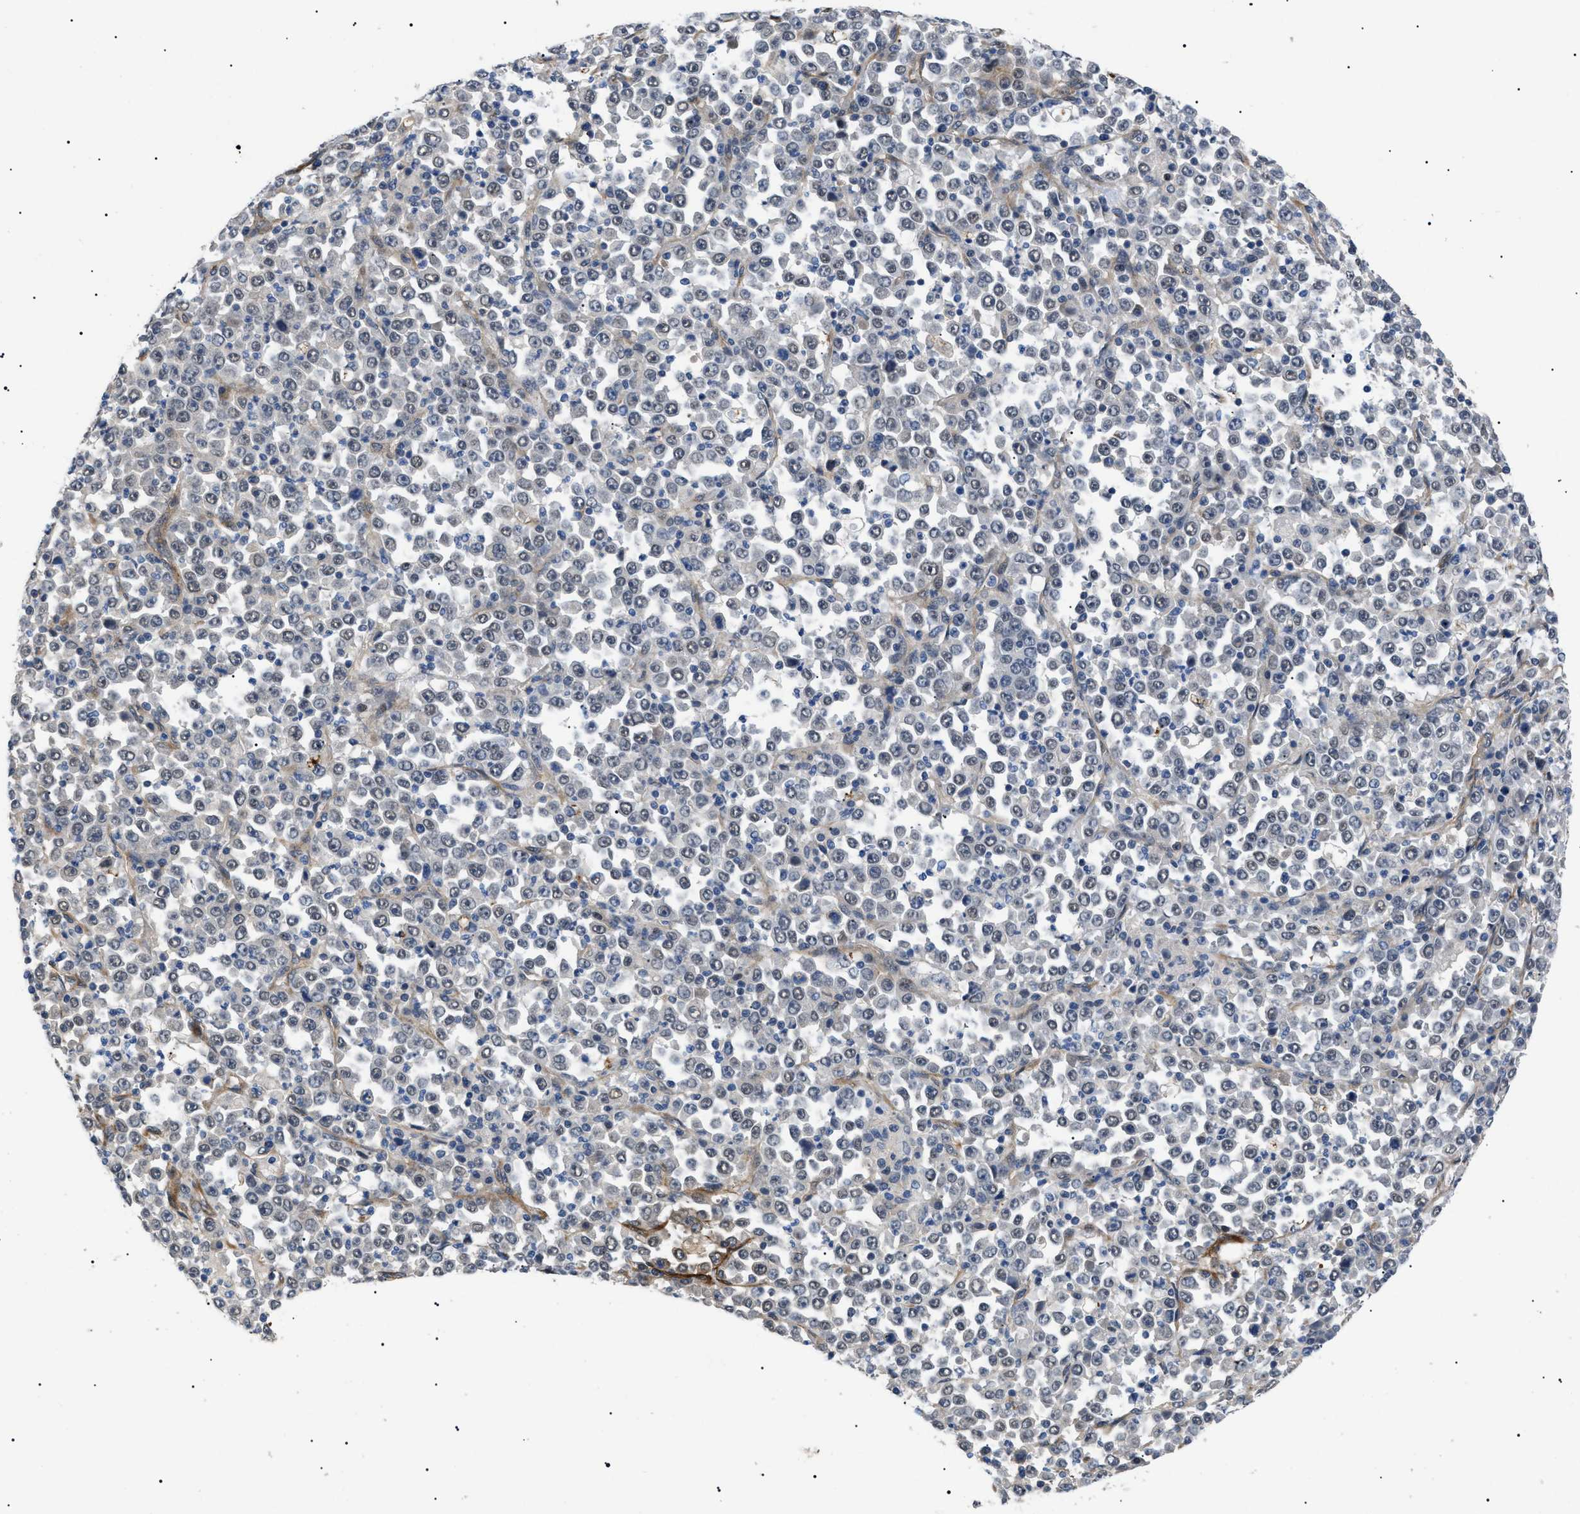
{"staining": {"intensity": "weak", "quantity": "25%-75%", "location": "nuclear"}, "tissue": "stomach cancer", "cell_type": "Tumor cells", "image_type": "cancer", "snomed": [{"axis": "morphology", "description": "Normal tissue, NOS"}, {"axis": "morphology", "description": "Adenocarcinoma, NOS"}, {"axis": "topography", "description": "Stomach, upper"}, {"axis": "topography", "description": "Stomach"}], "caption": "The immunohistochemical stain highlights weak nuclear positivity in tumor cells of stomach adenocarcinoma tissue.", "gene": "CRCP", "patient": {"sex": "male", "age": 59}}